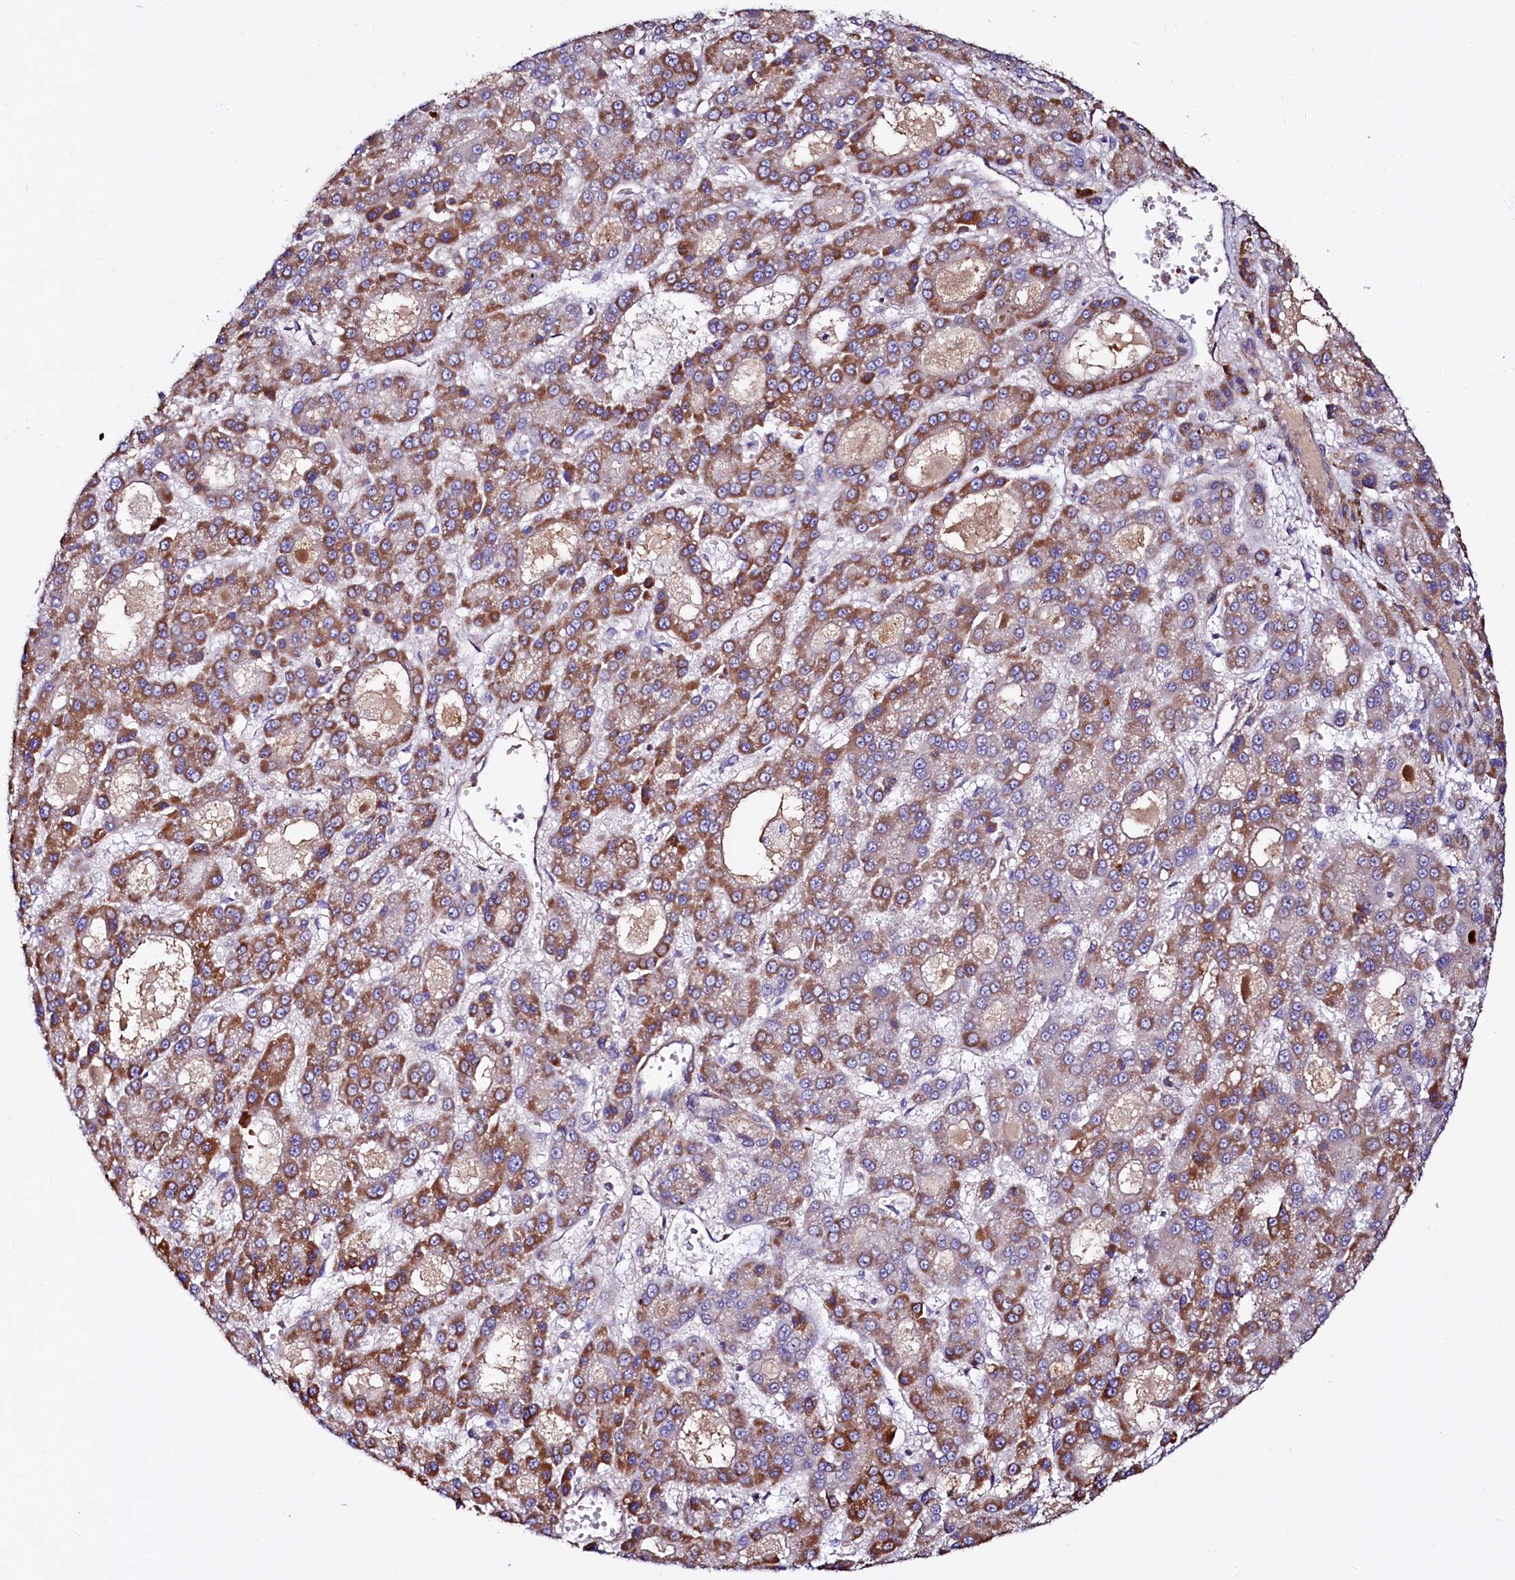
{"staining": {"intensity": "moderate", "quantity": "25%-75%", "location": "cytoplasmic/membranous"}, "tissue": "liver cancer", "cell_type": "Tumor cells", "image_type": "cancer", "snomed": [{"axis": "morphology", "description": "Carcinoma, Hepatocellular, NOS"}, {"axis": "topography", "description": "Liver"}], "caption": "Protein positivity by immunohistochemistry (IHC) reveals moderate cytoplasmic/membranous expression in about 25%-75% of tumor cells in liver cancer.", "gene": "CIAO3", "patient": {"sex": "male", "age": 70}}